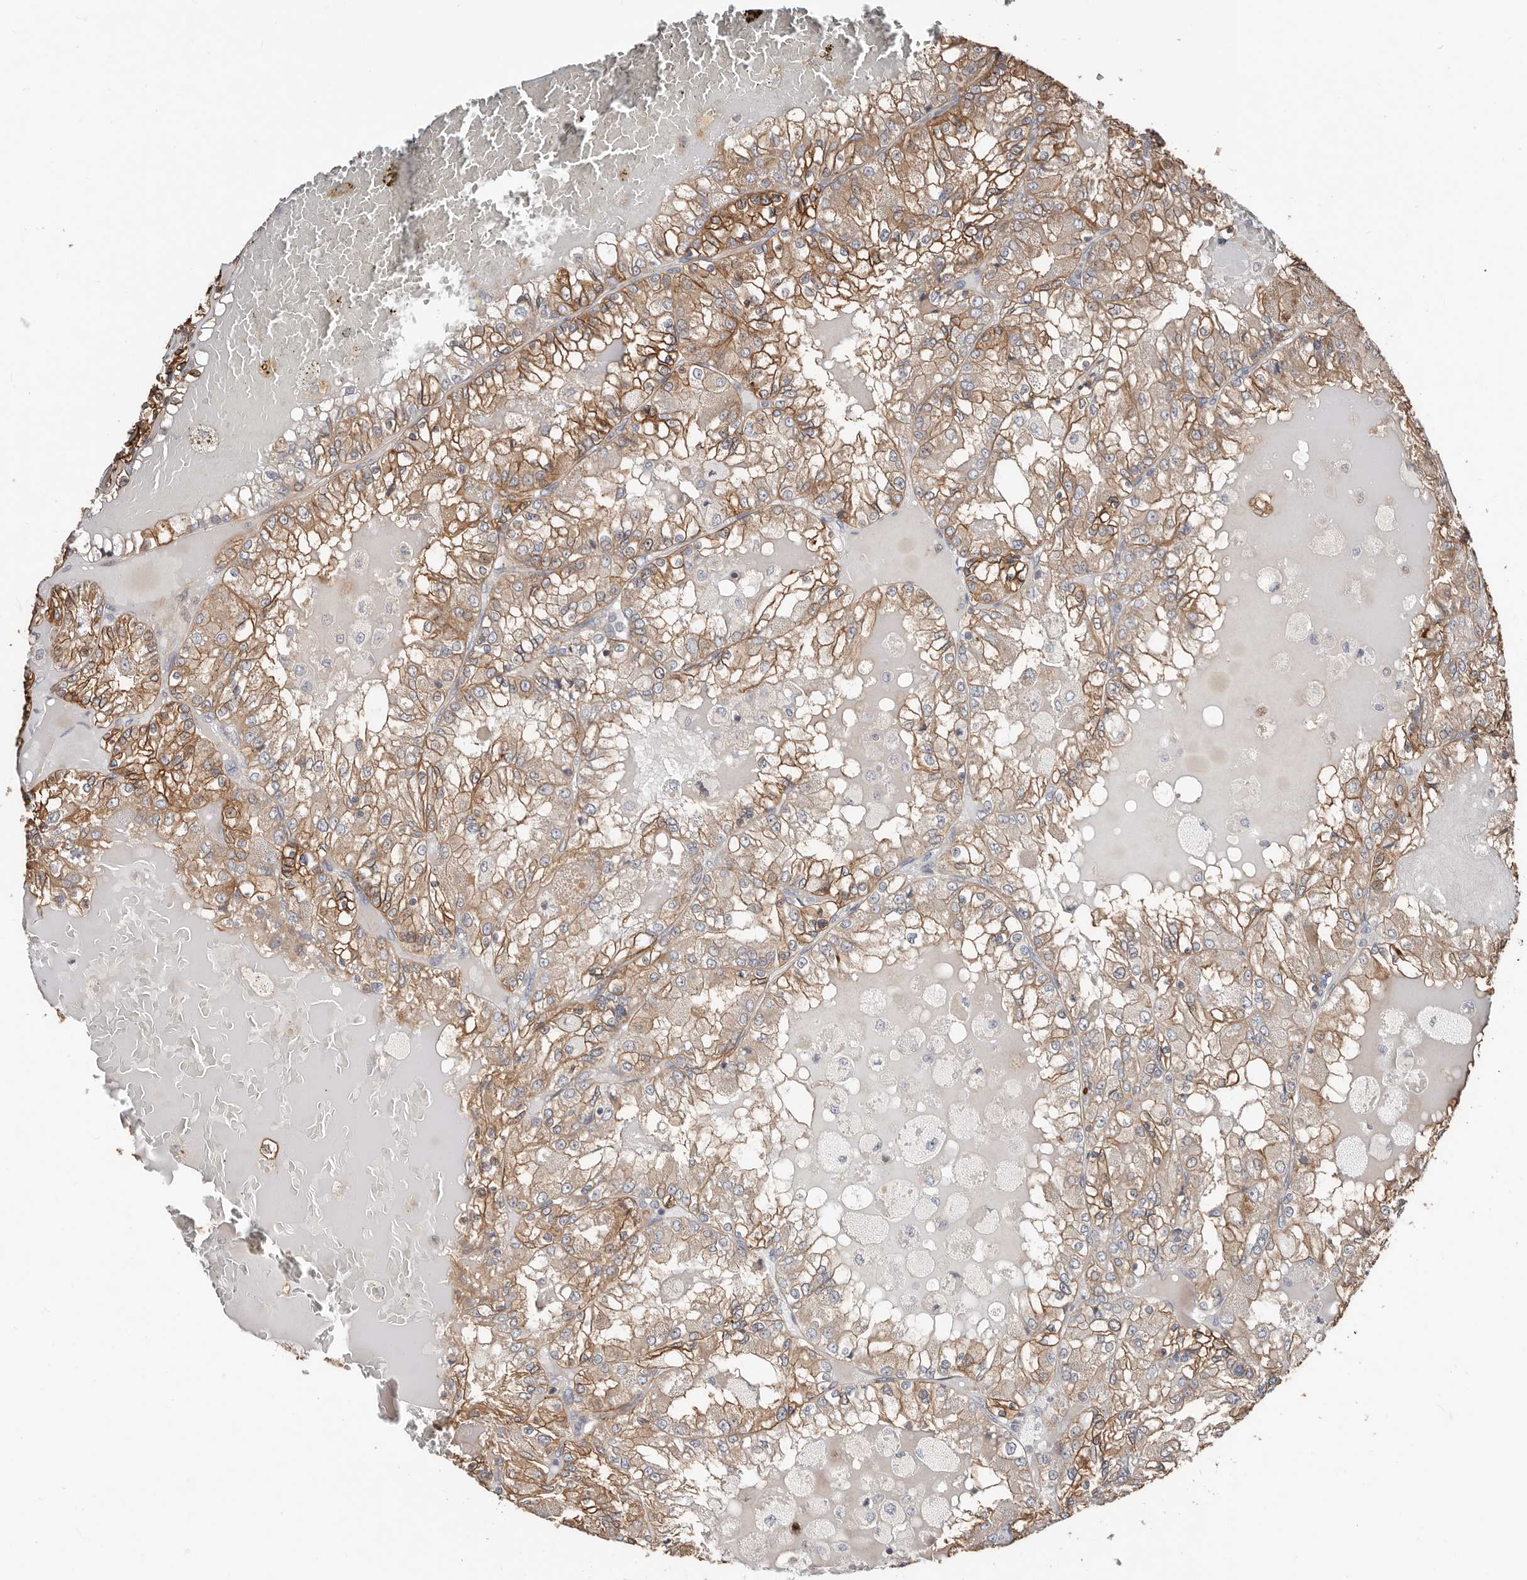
{"staining": {"intensity": "moderate", "quantity": ">75%", "location": "cytoplasmic/membranous"}, "tissue": "renal cancer", "cell_type": "Tumor cells", "image_type": "cancer", "snomed": [{"axis": "morphology", "description": "Adenocarcinoma, NOS"}, {"axis": "topography", "description": "Kidney"}], "caption": "High-power microscopy captured an immunohistochemistry histopathology image of renal adenocarcinoma, revealing moderate cytoplasmic/membranous expression in about >75% of tumor cells.", "gene": "SMYD4", "patient": {"sex": "female", "age": 56}}